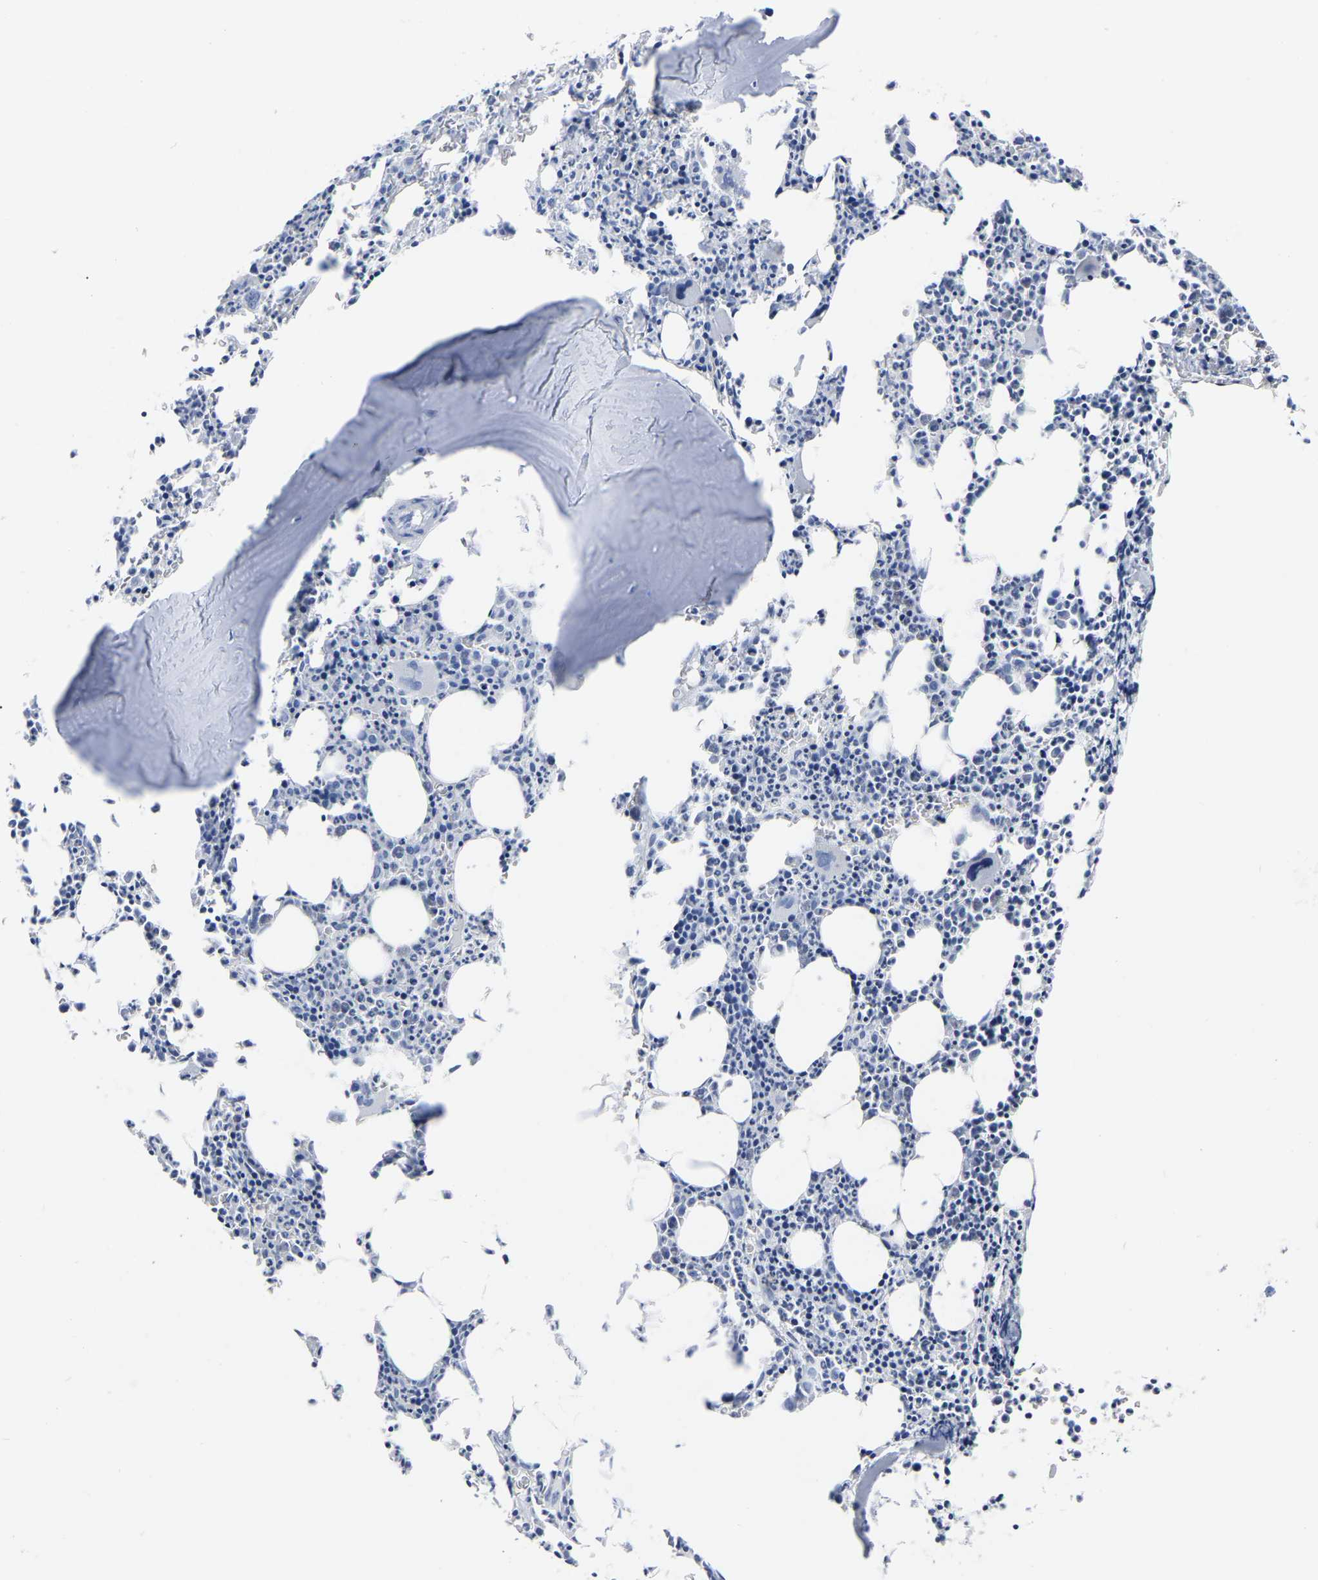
{"staining": {"intensity": "negative", "quantity": "none", "location": "none"}, "tissue": "bone marrow", "cell_type": "Hematopoietic cells", "image_type": "normal", "snomed": [{"axis": "morphology", "description": "Normal tissue, NOS"}, {"axis": "morphology", "description": "Inflammation, NOS"}, {"axis": "topography", "description": "Bone marrow"}], "caption": "DAB (3,3'-diaminobenzidine) immunohistochemical staining of unremarkable bone marrow demonstrates no significant positivity in hematopoietic cells.", "gene": "IMPG2", "patient": {"sex": "female", "age": 40}}